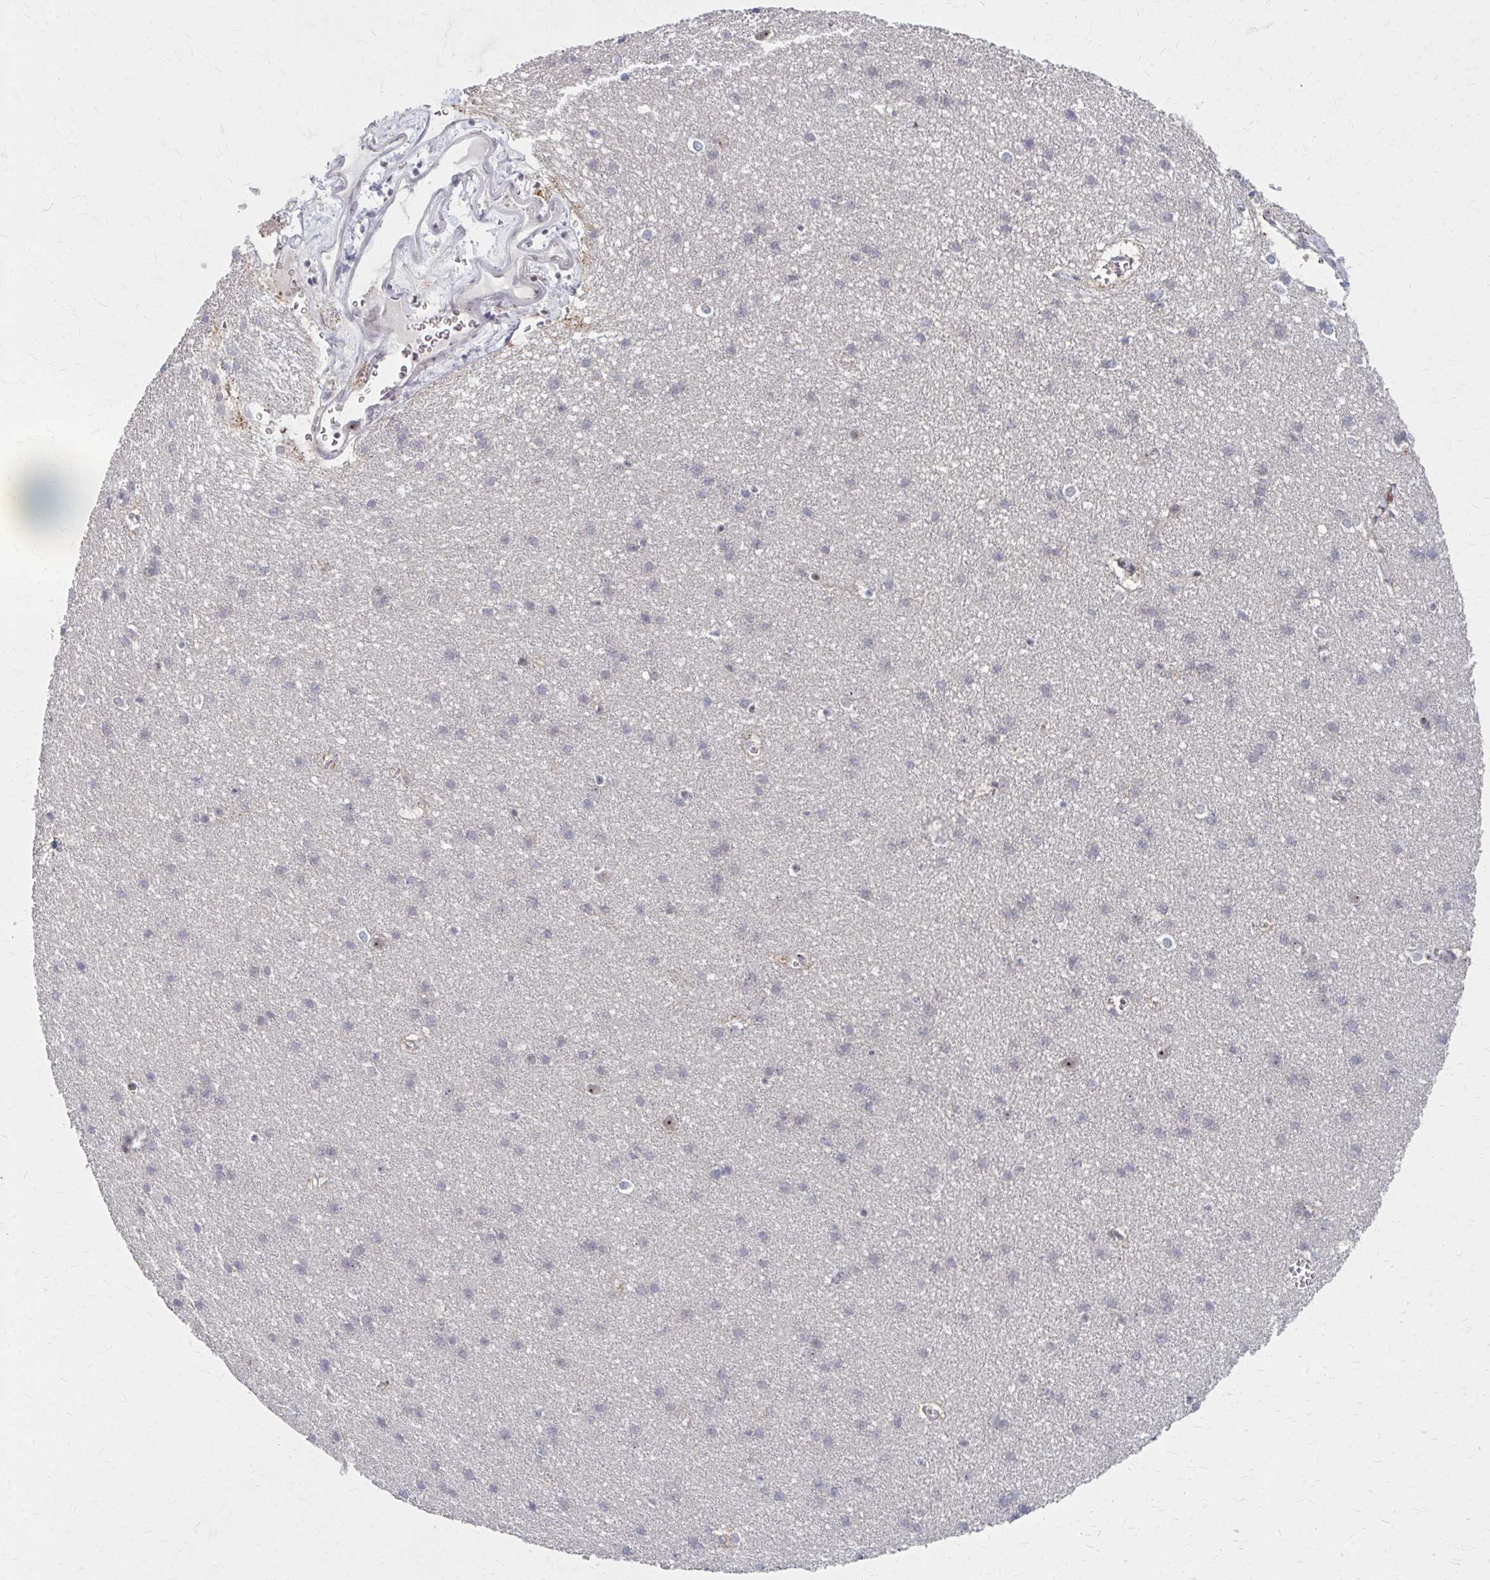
{"staining": {"intensity": "negative", "quantity": "none", "location": "none"}, "tissue": "cerebral cortex", "cell_type": "Endothelial cells", "image_type": "normal", "snomed": [{"axis": "morphology", "description": "Normal tissue, NOS"}, {"axis": "topography", "description": "Cerebral cortex"}], "caption": "This photomicrograph is of benign cerebral cortex stained with IHC to label a protein in brown with the nuclei are counter-stained blue. There is no staining in endothelial cells.", "gene": "NUDT16", "patient": {"sex": "male", "age": 37}}